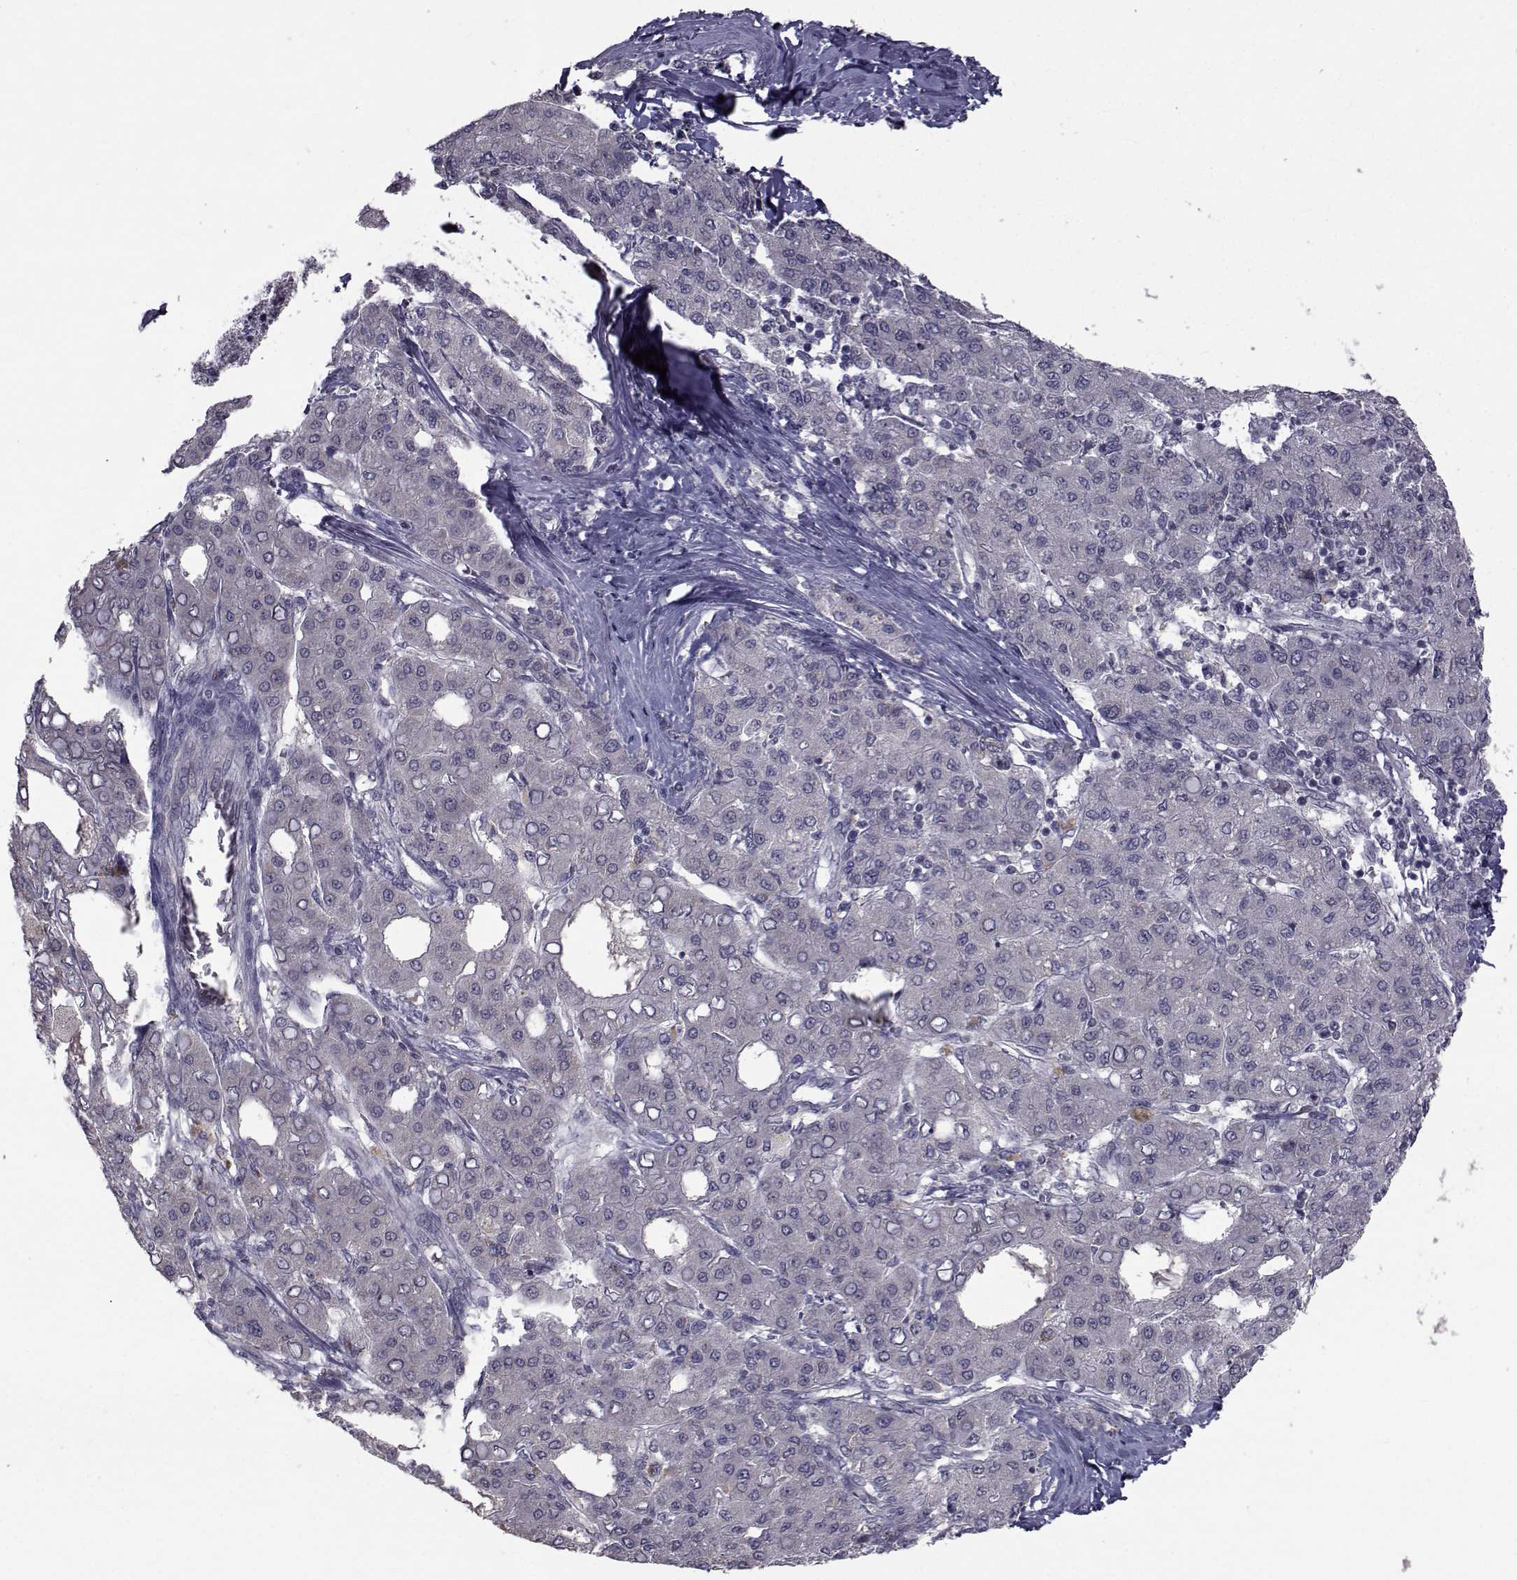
{"staining": {"intensity": "negative", "quantity": "none", "location": "none"}, "tissue": "liver cancer", "cell_type": "Tumor cells", "image_type": "cancer", "snomed": [{"axis": "morphology", "description": "Carcinoma, Hepatocellular, NOS"}, {"axis": "topography", "description": "Liver"}], "caption": "Immunohistochemistry (IHC) of hepatocellular carcinoma (liver) displays no positivity in tumor cells. (DAB immunohistochemistry (IHC) visualized using brightfield microscopy, high magnification).", "gene": "FDXR", "patient": {"sex": "male", "age": 65}}